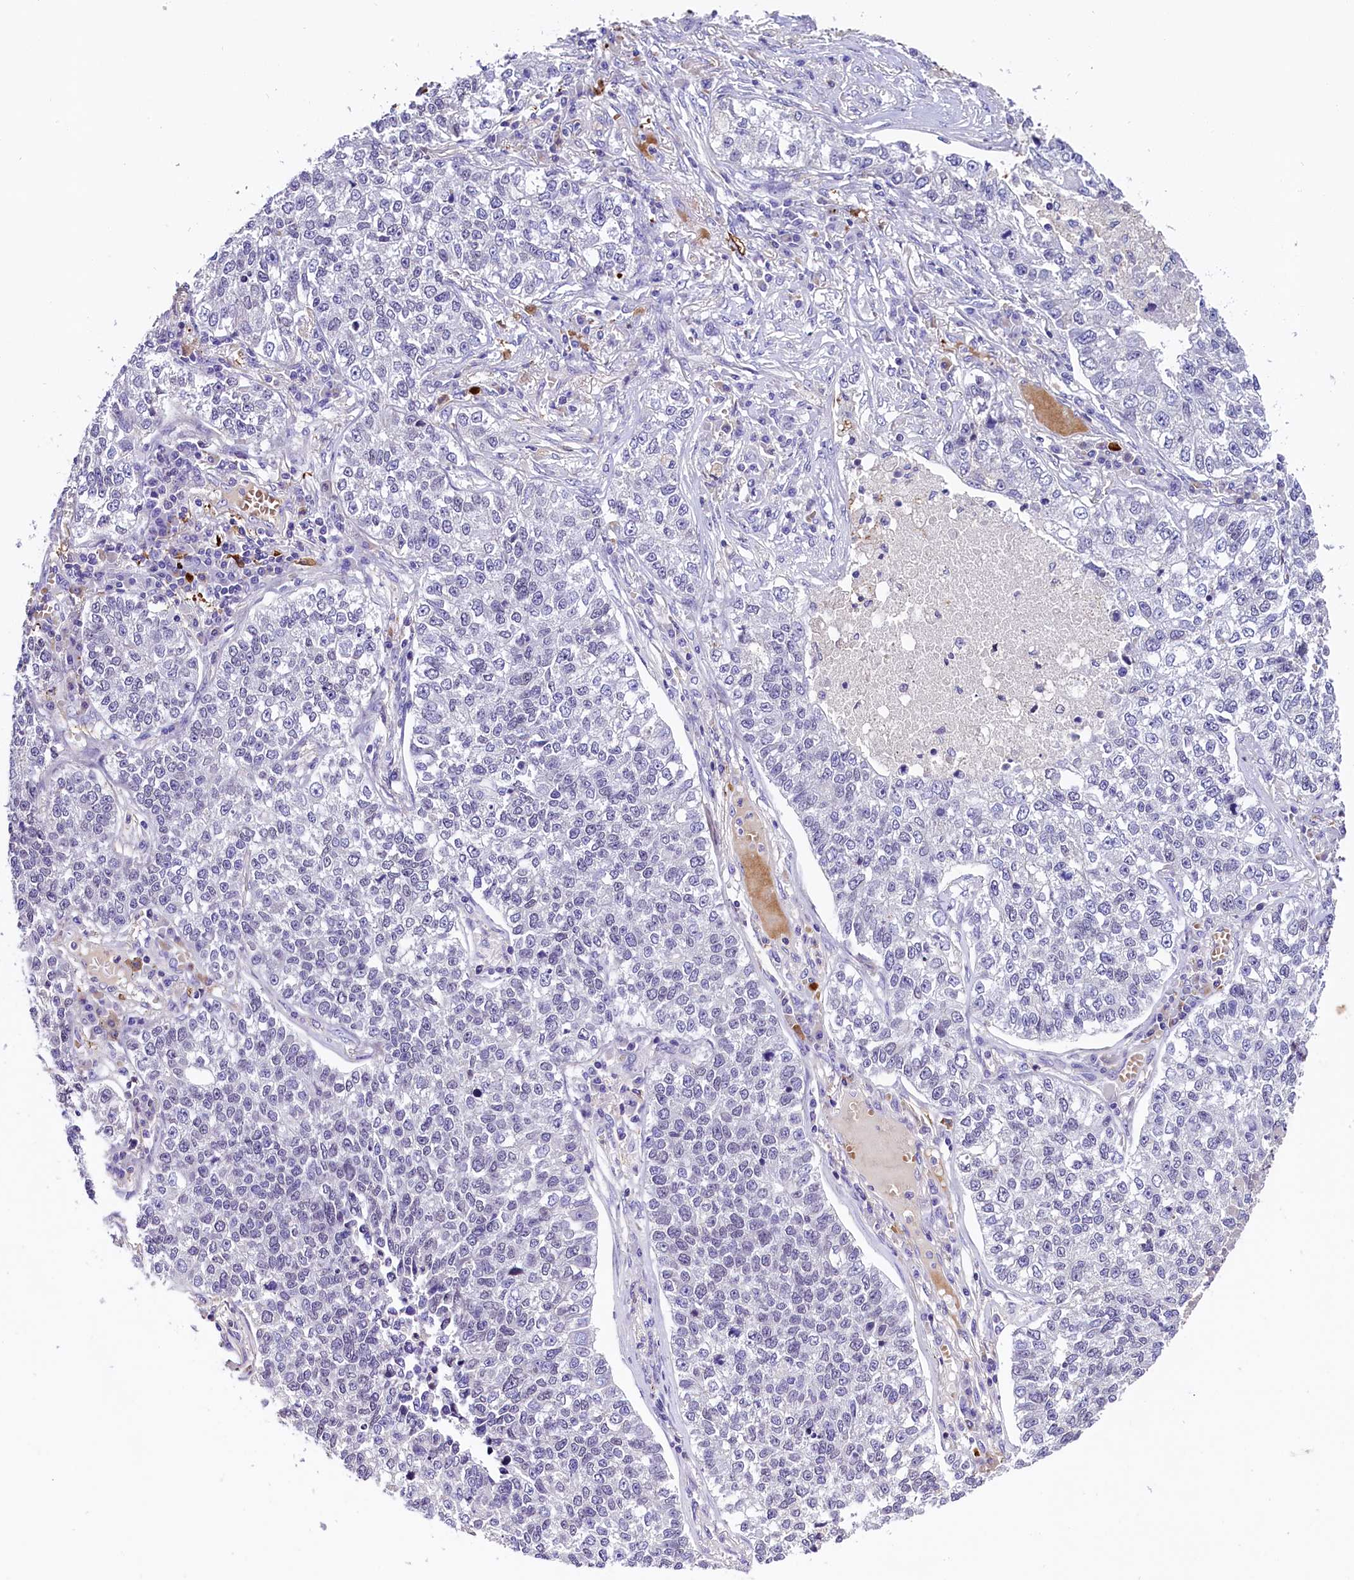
{"staining": {"intensity": "negative", "quantity": "none", "location": "none"}, "tissue": "lung cancer", "cell_type": "Tumor cells", "image_type": "cancer", "snomed": [{"axis": "morphology", "description": "Adenocarcinoma, NOS"}, {"axis": "topography", "description": "Lung"}], "caption": "IHC image of neoplastic tissue: lung cancer stained with DAB demonstrates no significant protein positivity in tumor cells.", "gene": "MEX3B", "patient": {"sex": "male", "age": 49}}